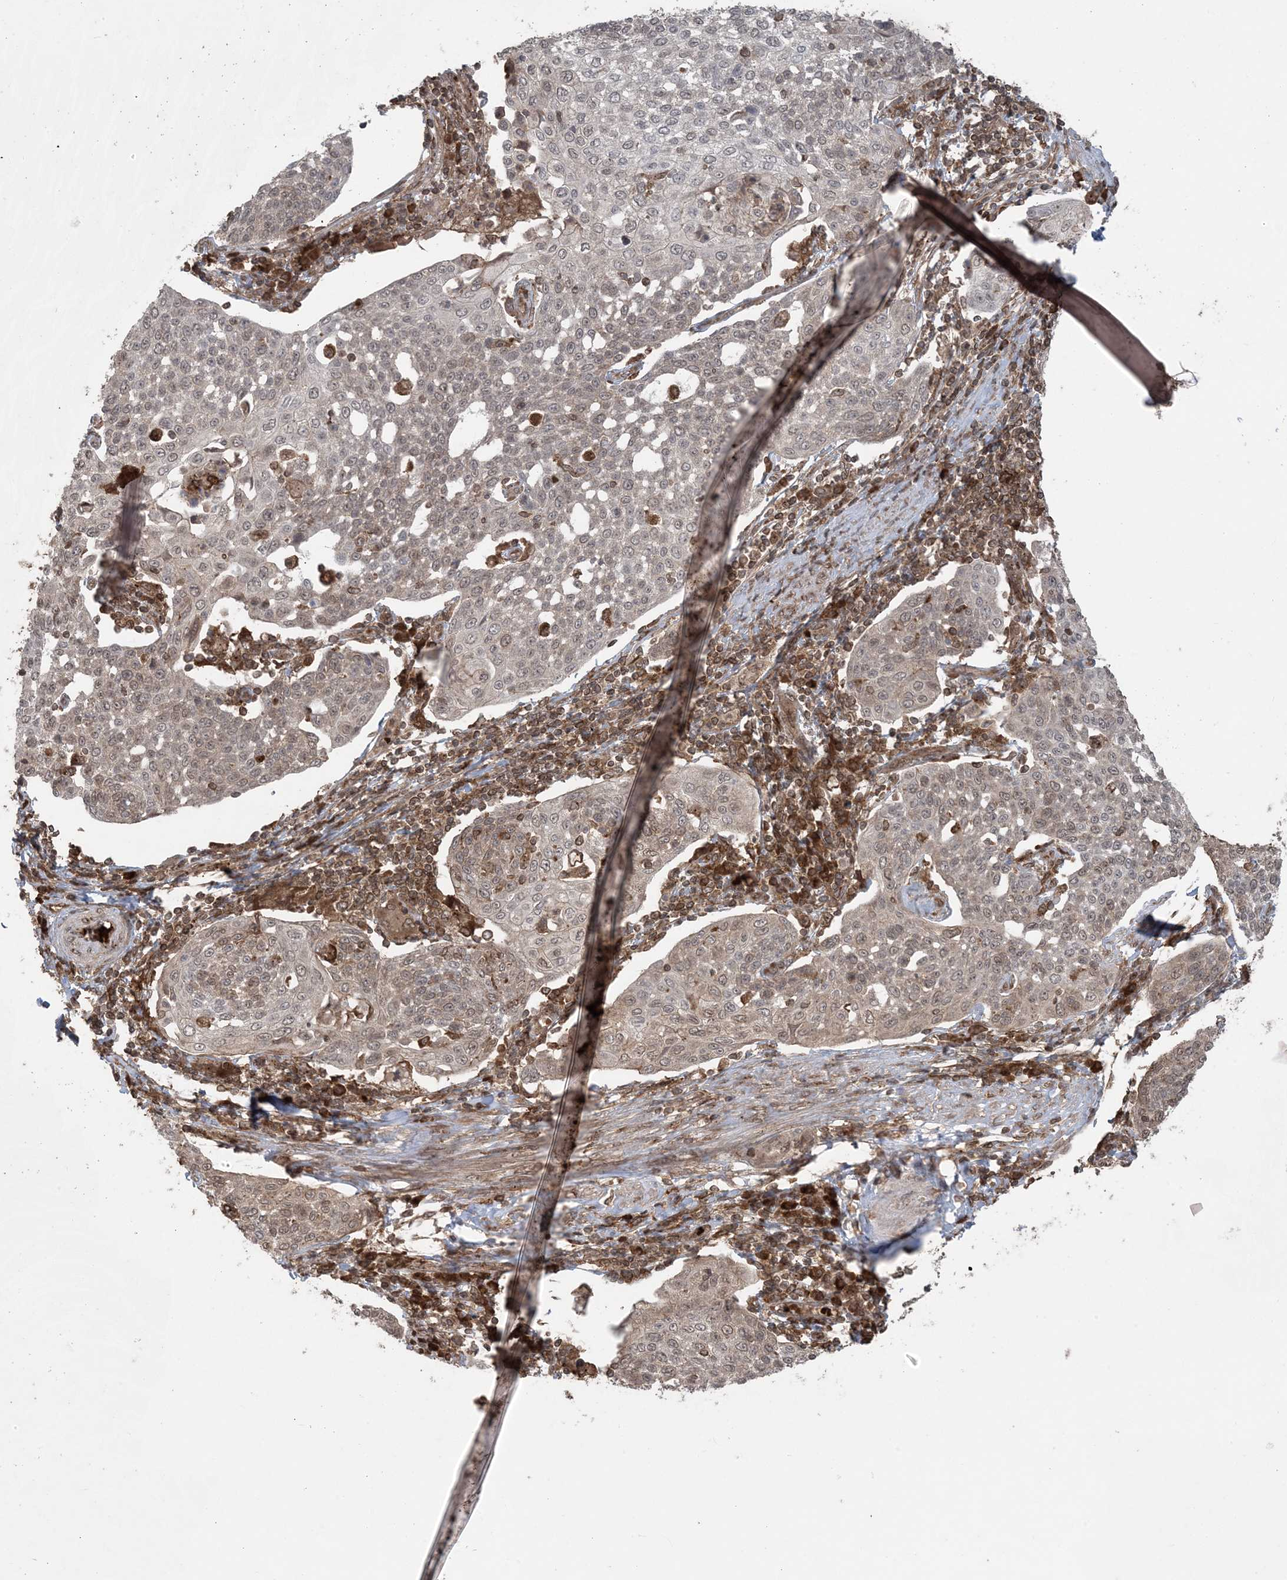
{"staining": {"intensity": "weak", "quantity": "25%-75%", "location": "cytoplasmic/membranous,nuclear"}, "tissue": "cervical cancer", "cell_type": "Tumor cells", "image_type": "cancer", "snomed": [{"axis": "morphology", "description": "Squamous cell carcinoma, NOS"}, {"axis": "topography", "description": "Cervix"}], "caption": "Weak cytoplasmic/membranous and nuclear expression for a protein is present in approximately 25%-75% of tumor cells of cervical squamous cell carcinoma using immunohistochemistry (IHC).", "gene": "DDX19B", "patient": {"sex": "female", "age": 34}}